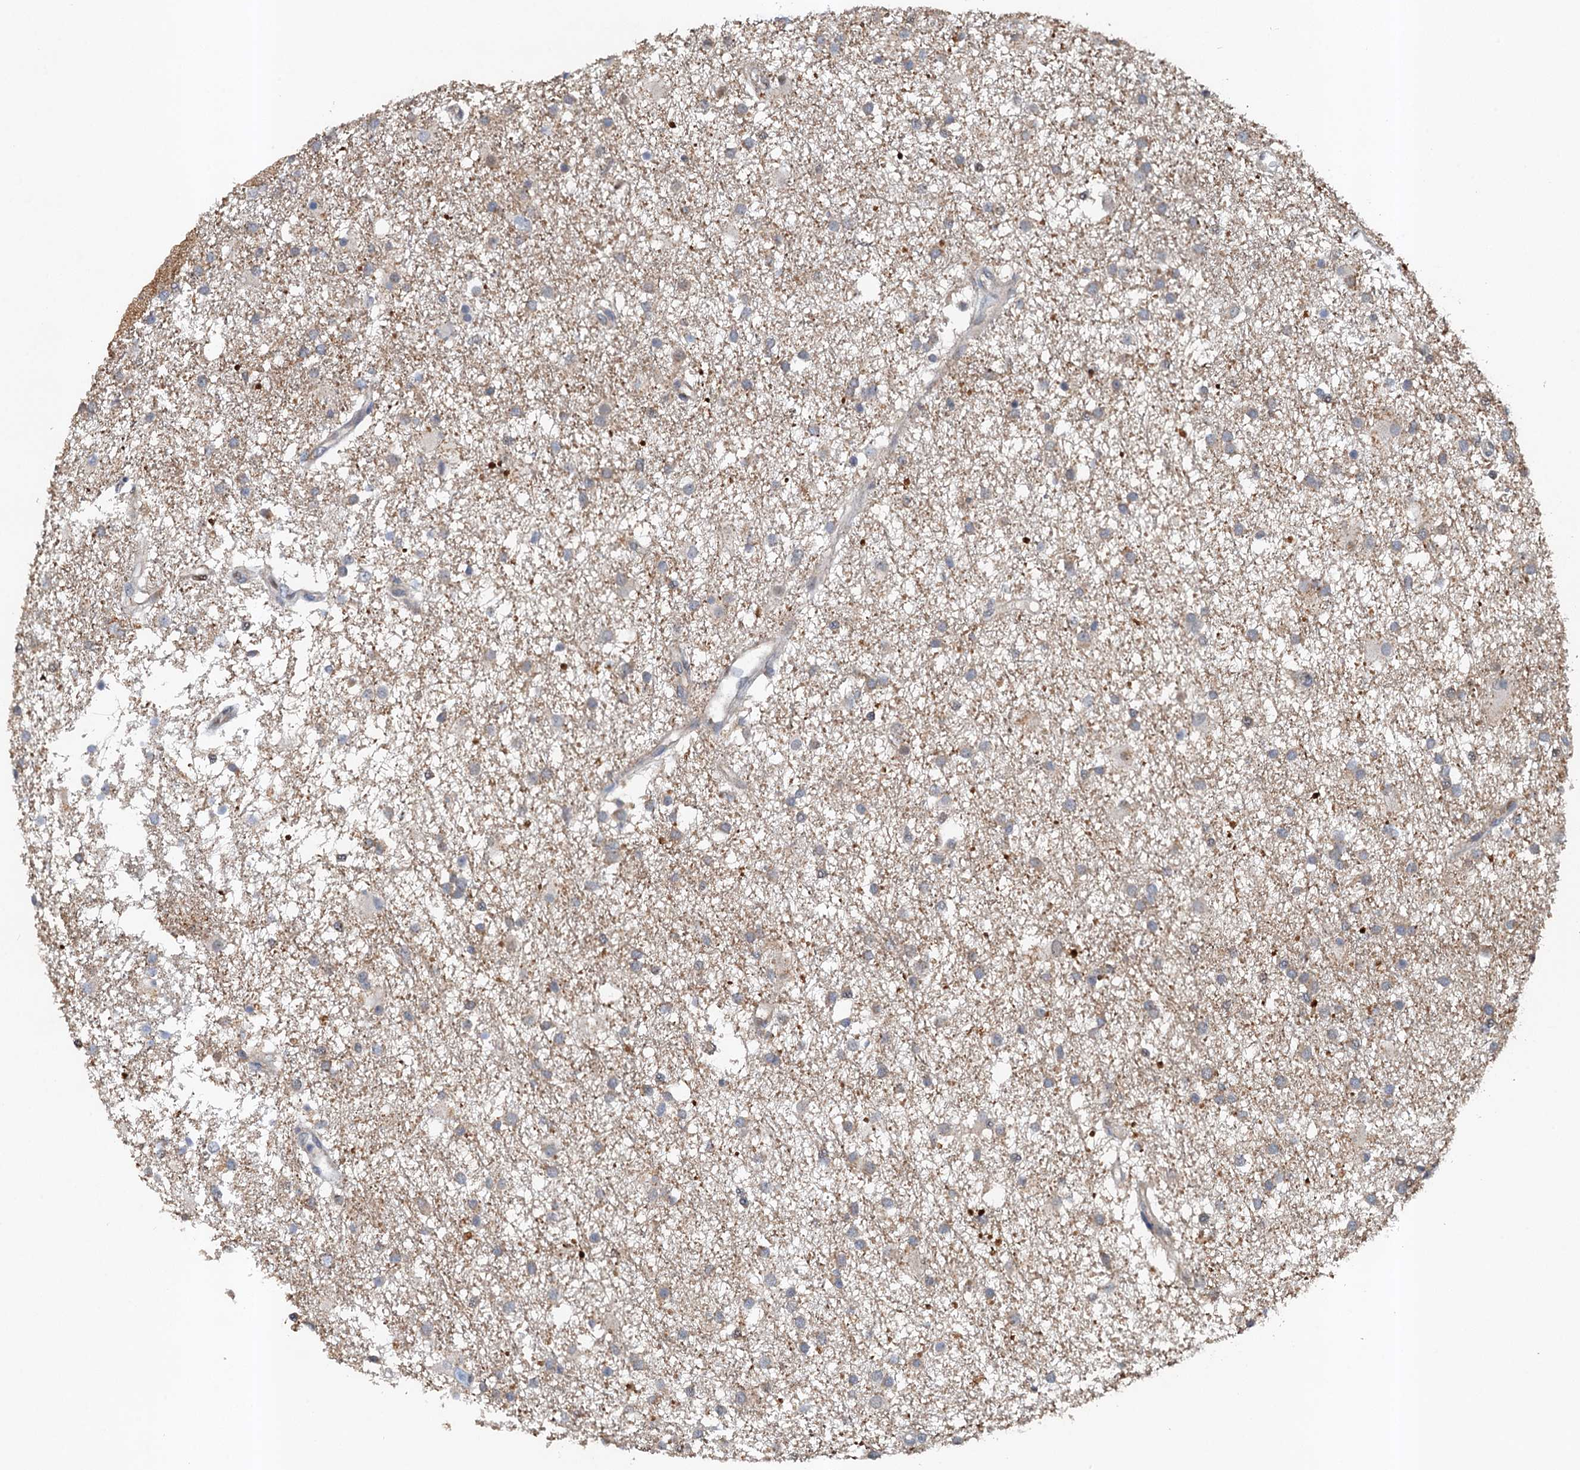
{"staining": {"intensity": "negative", "quantity": "none", "location": "none"}, "tissue": "glioma", "cell_type": "Tumor cells", "image_type": "cancer", "snomed": [{"axis": "morphology", "description": "Glioma, malignant, High grade"}, {"axis": "topography", "description": "Brain"}], "caption": "Protein analysis of glioma demonstrates no significant staining in tumor cells. (Brightfield microscopy of DAB (3,3'-diaminobenzidine) immunohistochemistry at high magnification).", "gene": "NBEA", "patient": {"sex": "male", "age": 77}}